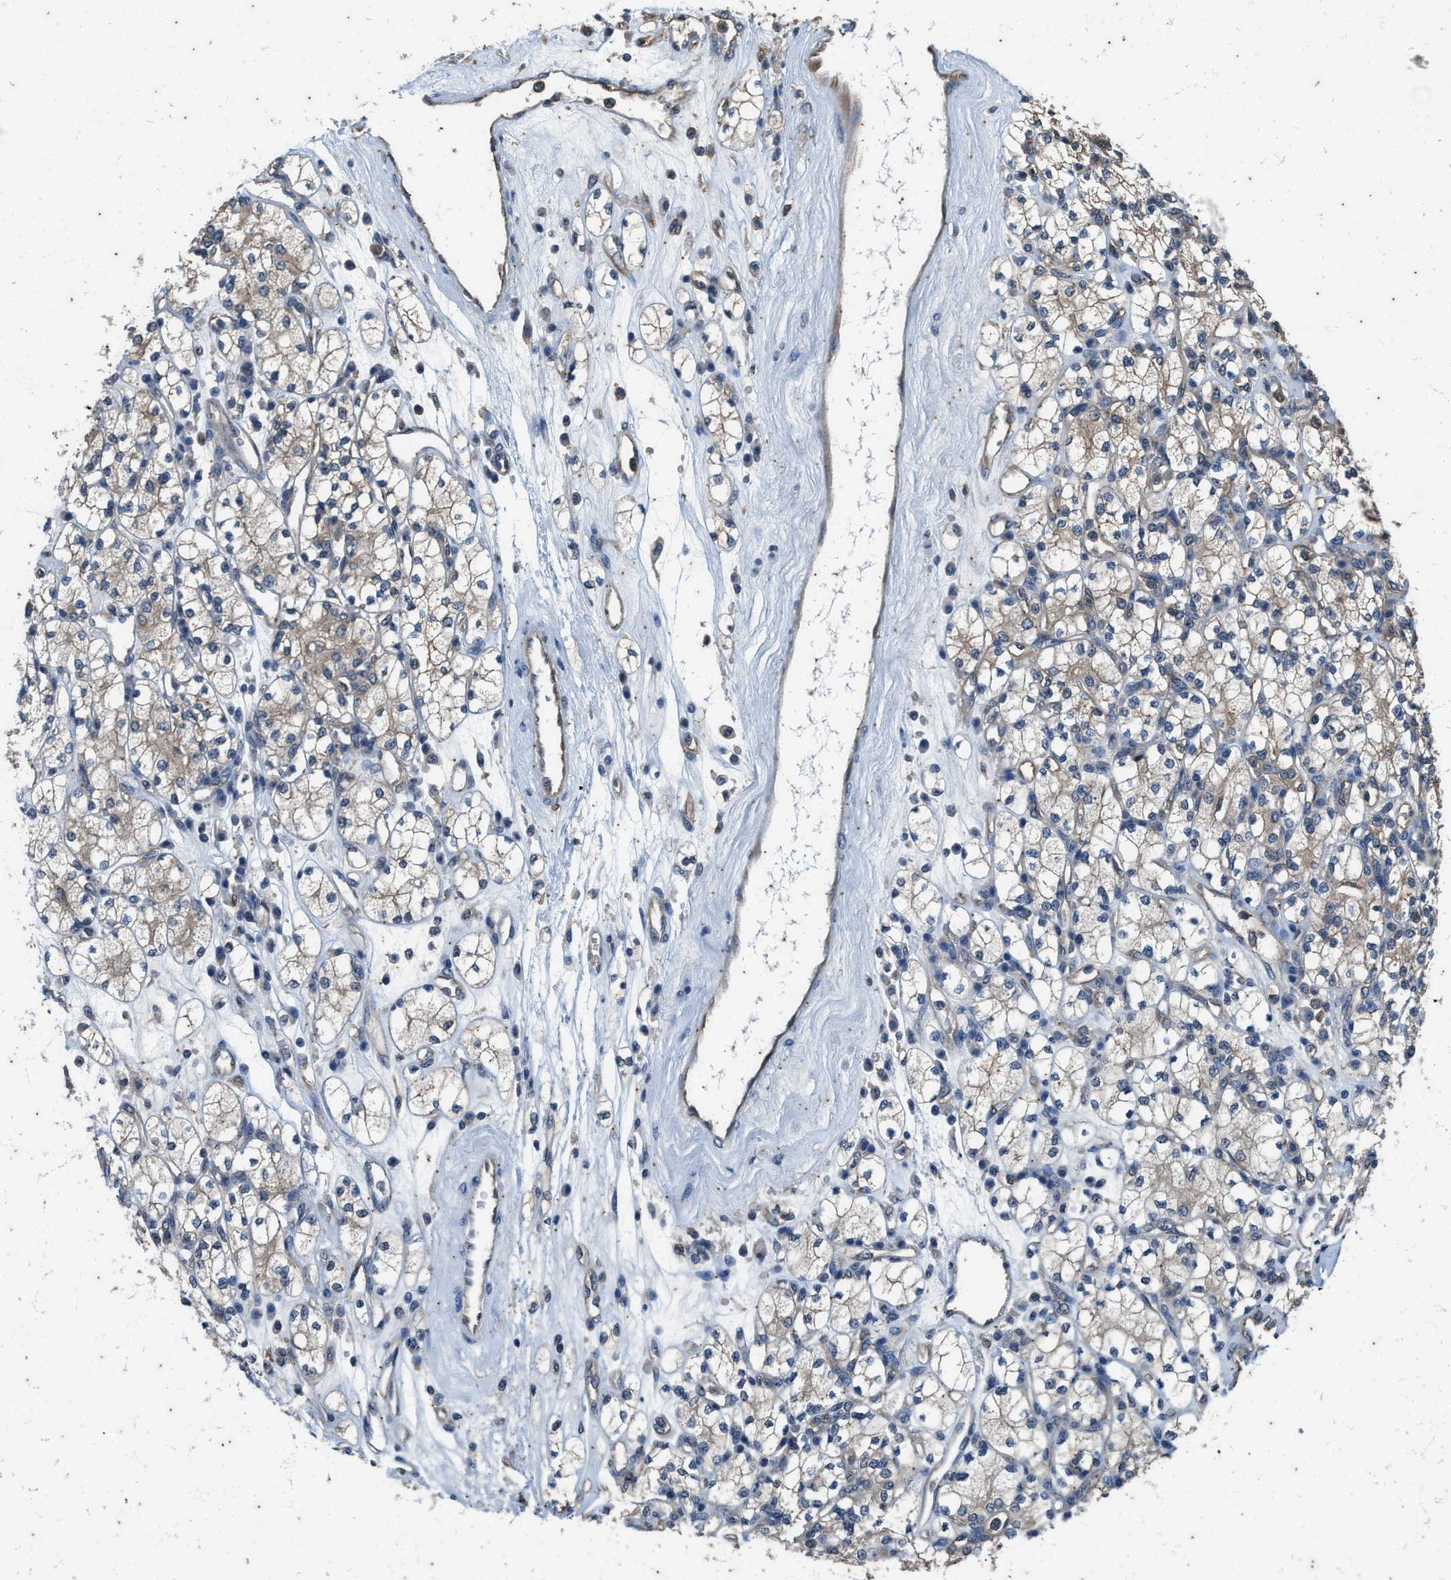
{"staining": {"intensity": "weak", "quantity": ">75%", "location": "cytoplasmic/membranous"}, "tissue": "renal cancer", "cell_type": "Tumor cells", "image_type": "cancer", "snomed": [{"axis": "morphology", "description": "Adenocarcinoma, NOS"}, {"axis": "topography", "description": "Kidney"}], "caption": "Immunohistochemical staining of human renal cancer reveals weak cytoplasmic/membranous protein positivity in approximately >75% of tumor cells.", "gene": "COX19", "patient": {"sex": "male", "age": 77}}